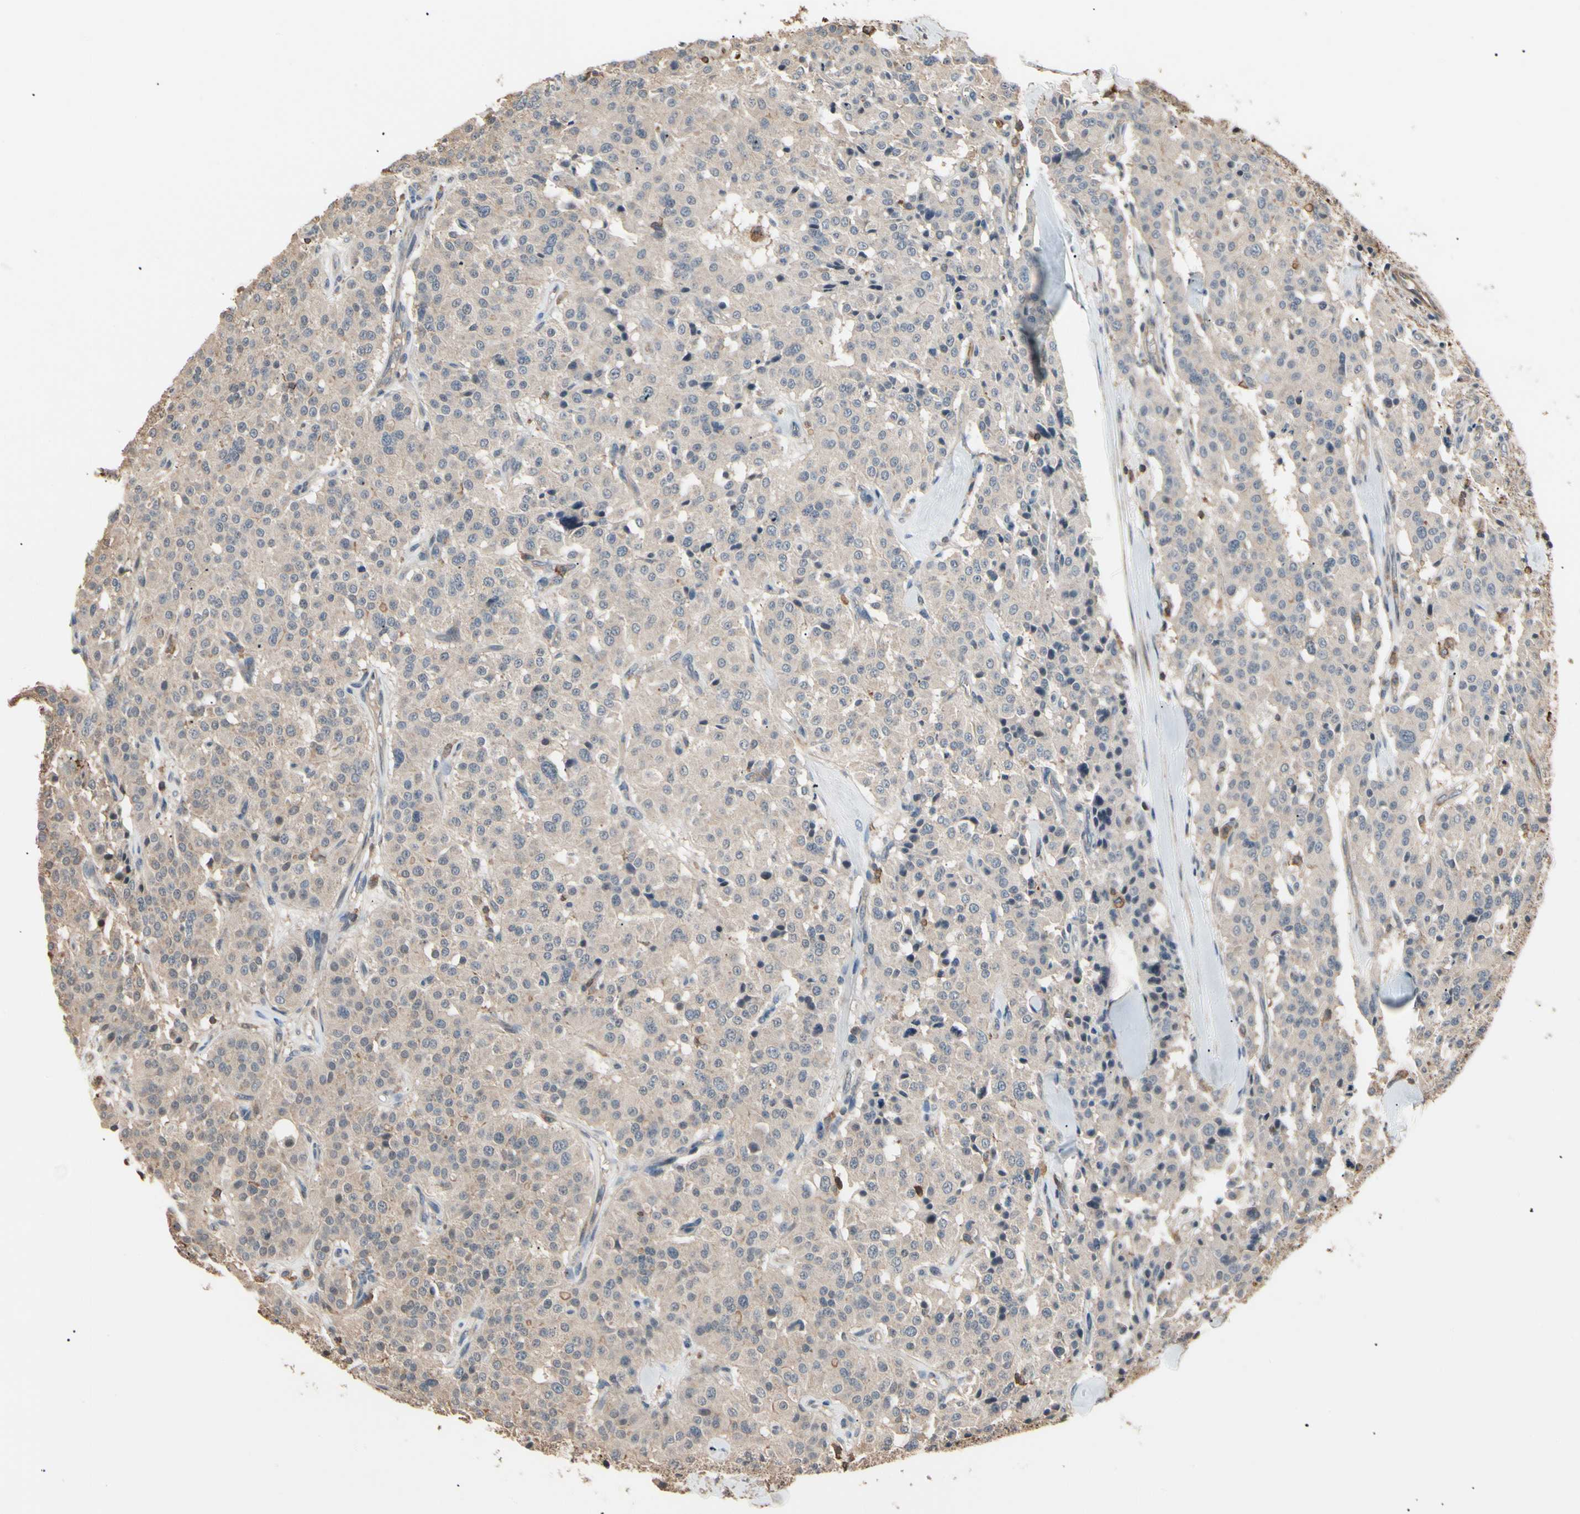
{"staining": {"intensity": "weak", "quantity": "<25%", "location": "cytoplasmic/membranous"}, "tissue": "carcinoid", "cell_type": "Tumor cells", "image_type": "cancer", "snomed": [{"axis": "morphology", "description": "Carcinoid, malignant, NOS"}, {"axis": "topography", "description": "Lung"}], "caption": "Malignant carcinoid was stained to show a protein in brown. There is no significant expression in tumor cells. (Brightfield microscopy of DAB immunohistochemistry (IHC) at high magnification).", "gene": "MAPK13", "patient": {"sex": "male", "age": 30}}